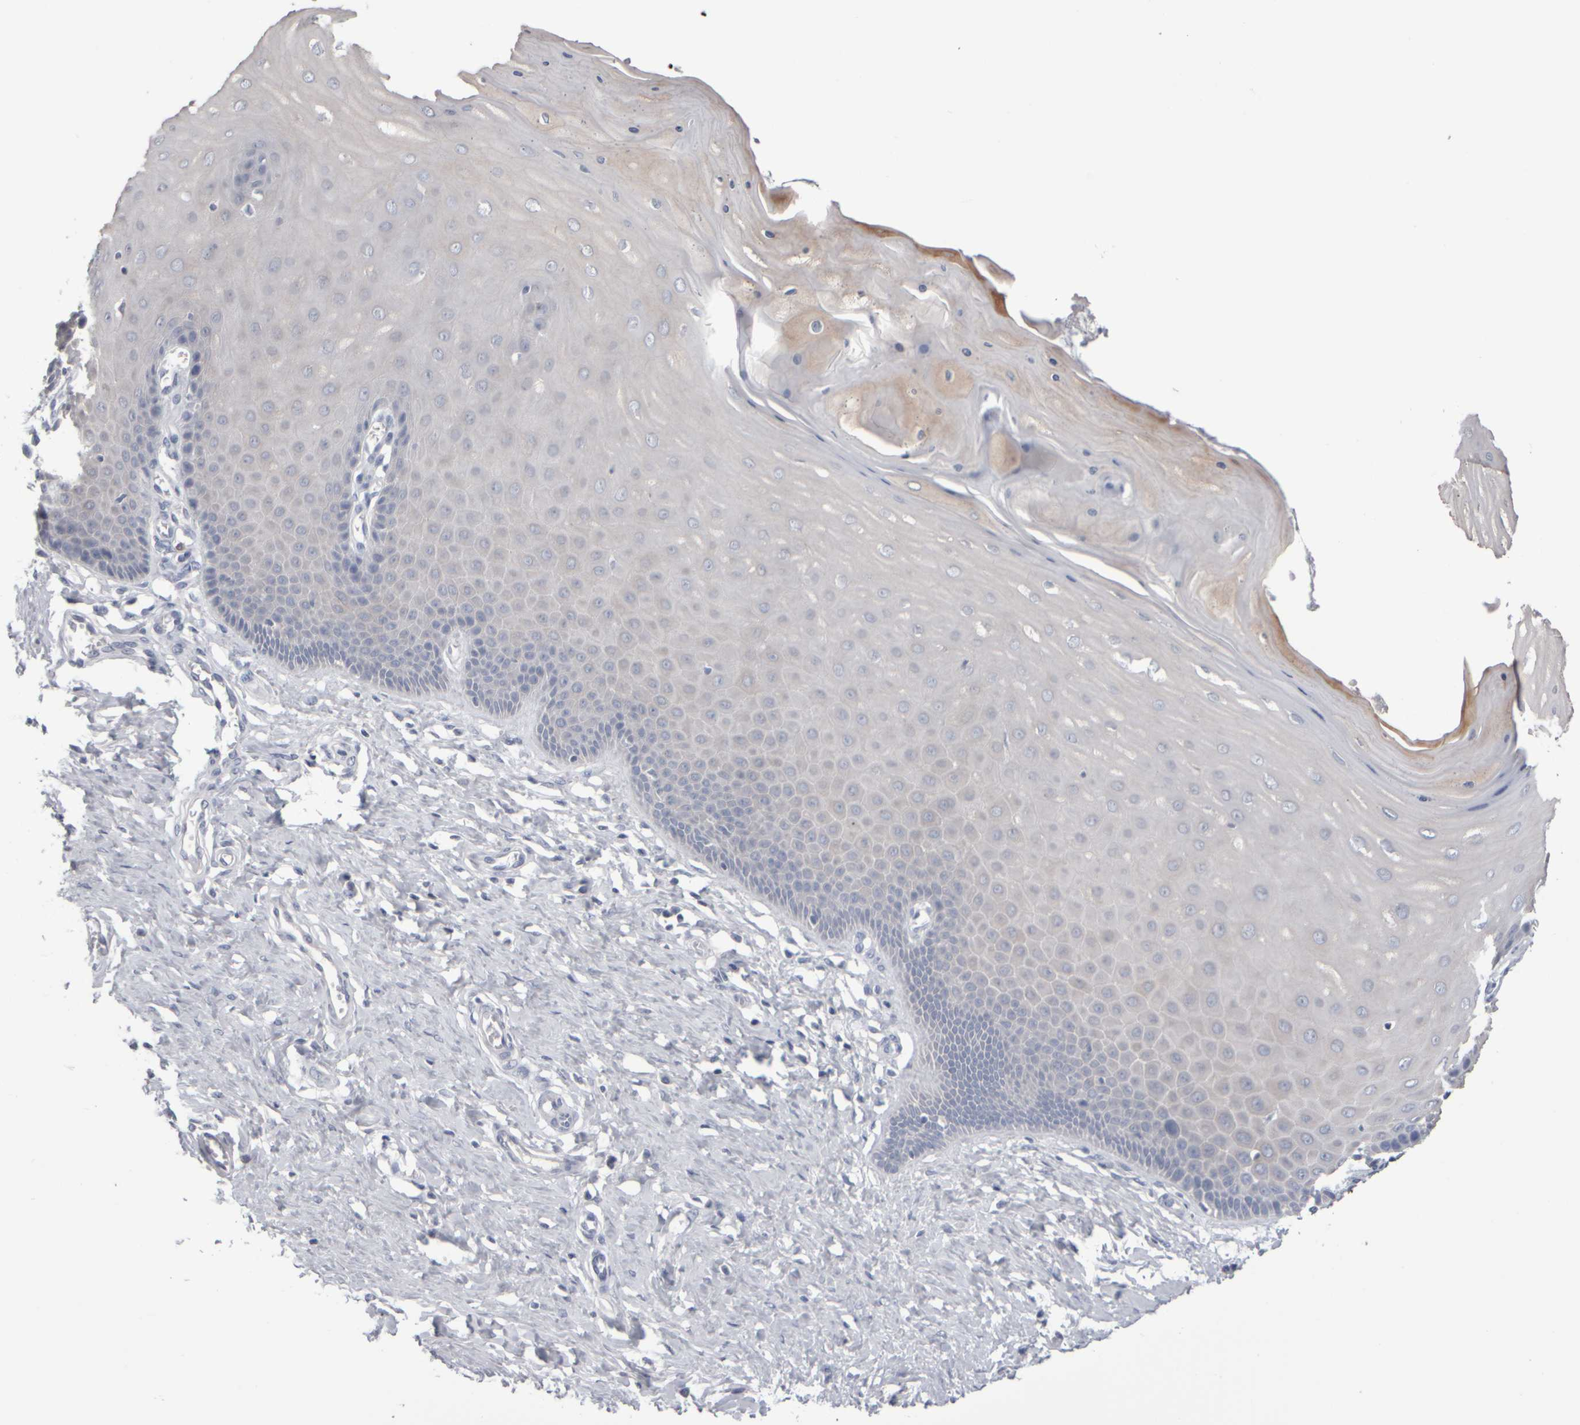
{"staining": {"intensity": "negative", "quantity": "none", "location": "none"}, "tissue": "cervix", "cell_type": "Glandular cells", "image_type": "normal", "snomed": [{"axis": "morphology", "description": "Normal tissue, NOS"}, {"axis": "topography", "description": "Cervix"}], "caption": "Immunohistochemical staining of unremarkable human cervix shows no significant positivity in glandular cells. The staining is performed using DAB (3,3'-diaminobenzidine) brown chromogen with nuclei counter-stained in using hematoxylin.", "gene": "EPHX2", "patient": {"sex": "female", "age": 55}}